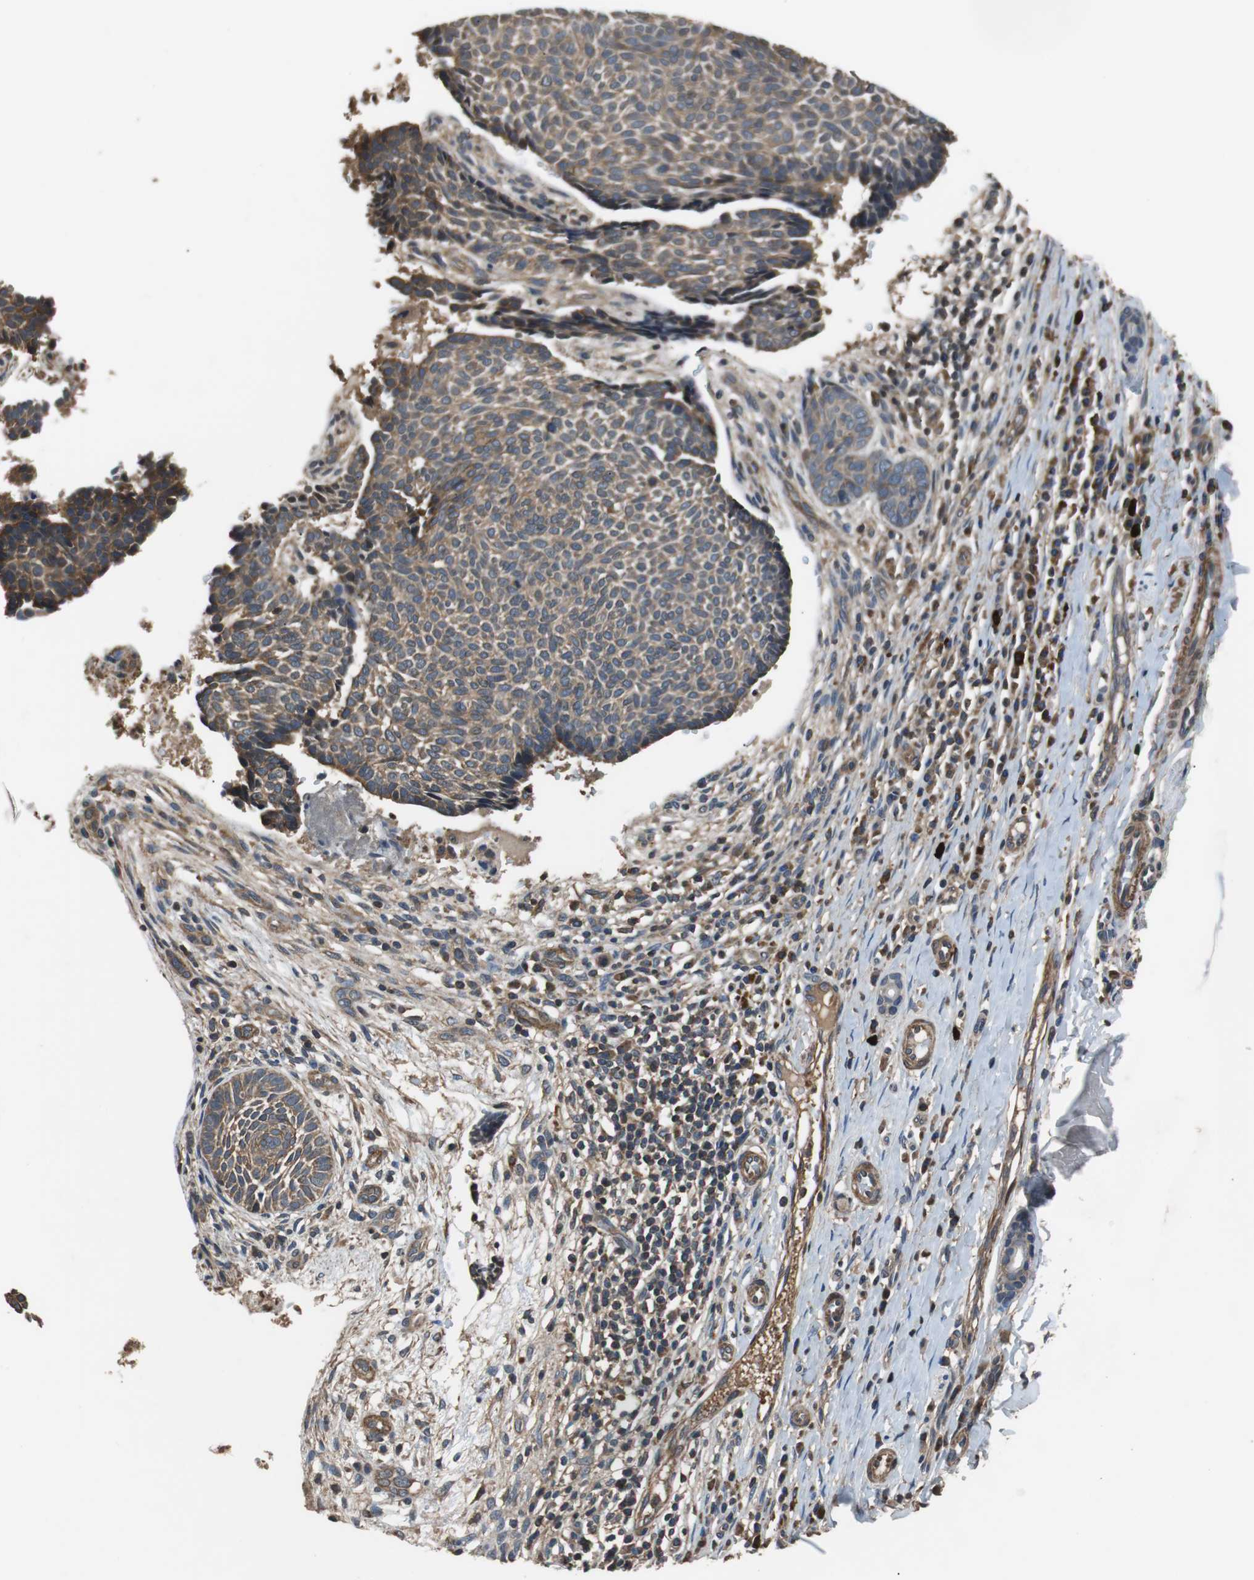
{"staining": {"intensity": "moderate", "quantity": ">75%", "location": "cytoplasmic/membranous"}, "tissue": "skin cancer", "cell_type": "Tumor cells", "image_type": "cancer", "snomed": [{"axis": "morphology", "description": "Normal tissue, NOS"}, {"axis": "morphology", "description": "Basal cell carcinoma"}, {"axis": "topography", "description": "Skin"}], "caption": "High-magnification brightfield microscopy of skin cancer stained with DAB (brown) and counterstained with hematoxylin (blue). tumor cells exhibit moderate cytoplasmic/membranous staining is identified in about>75% of cells. (IHC, brightfield microscopy, high magnification).", "gene": "PITRM1", "patient": {"sex": "male", "age": 87}}